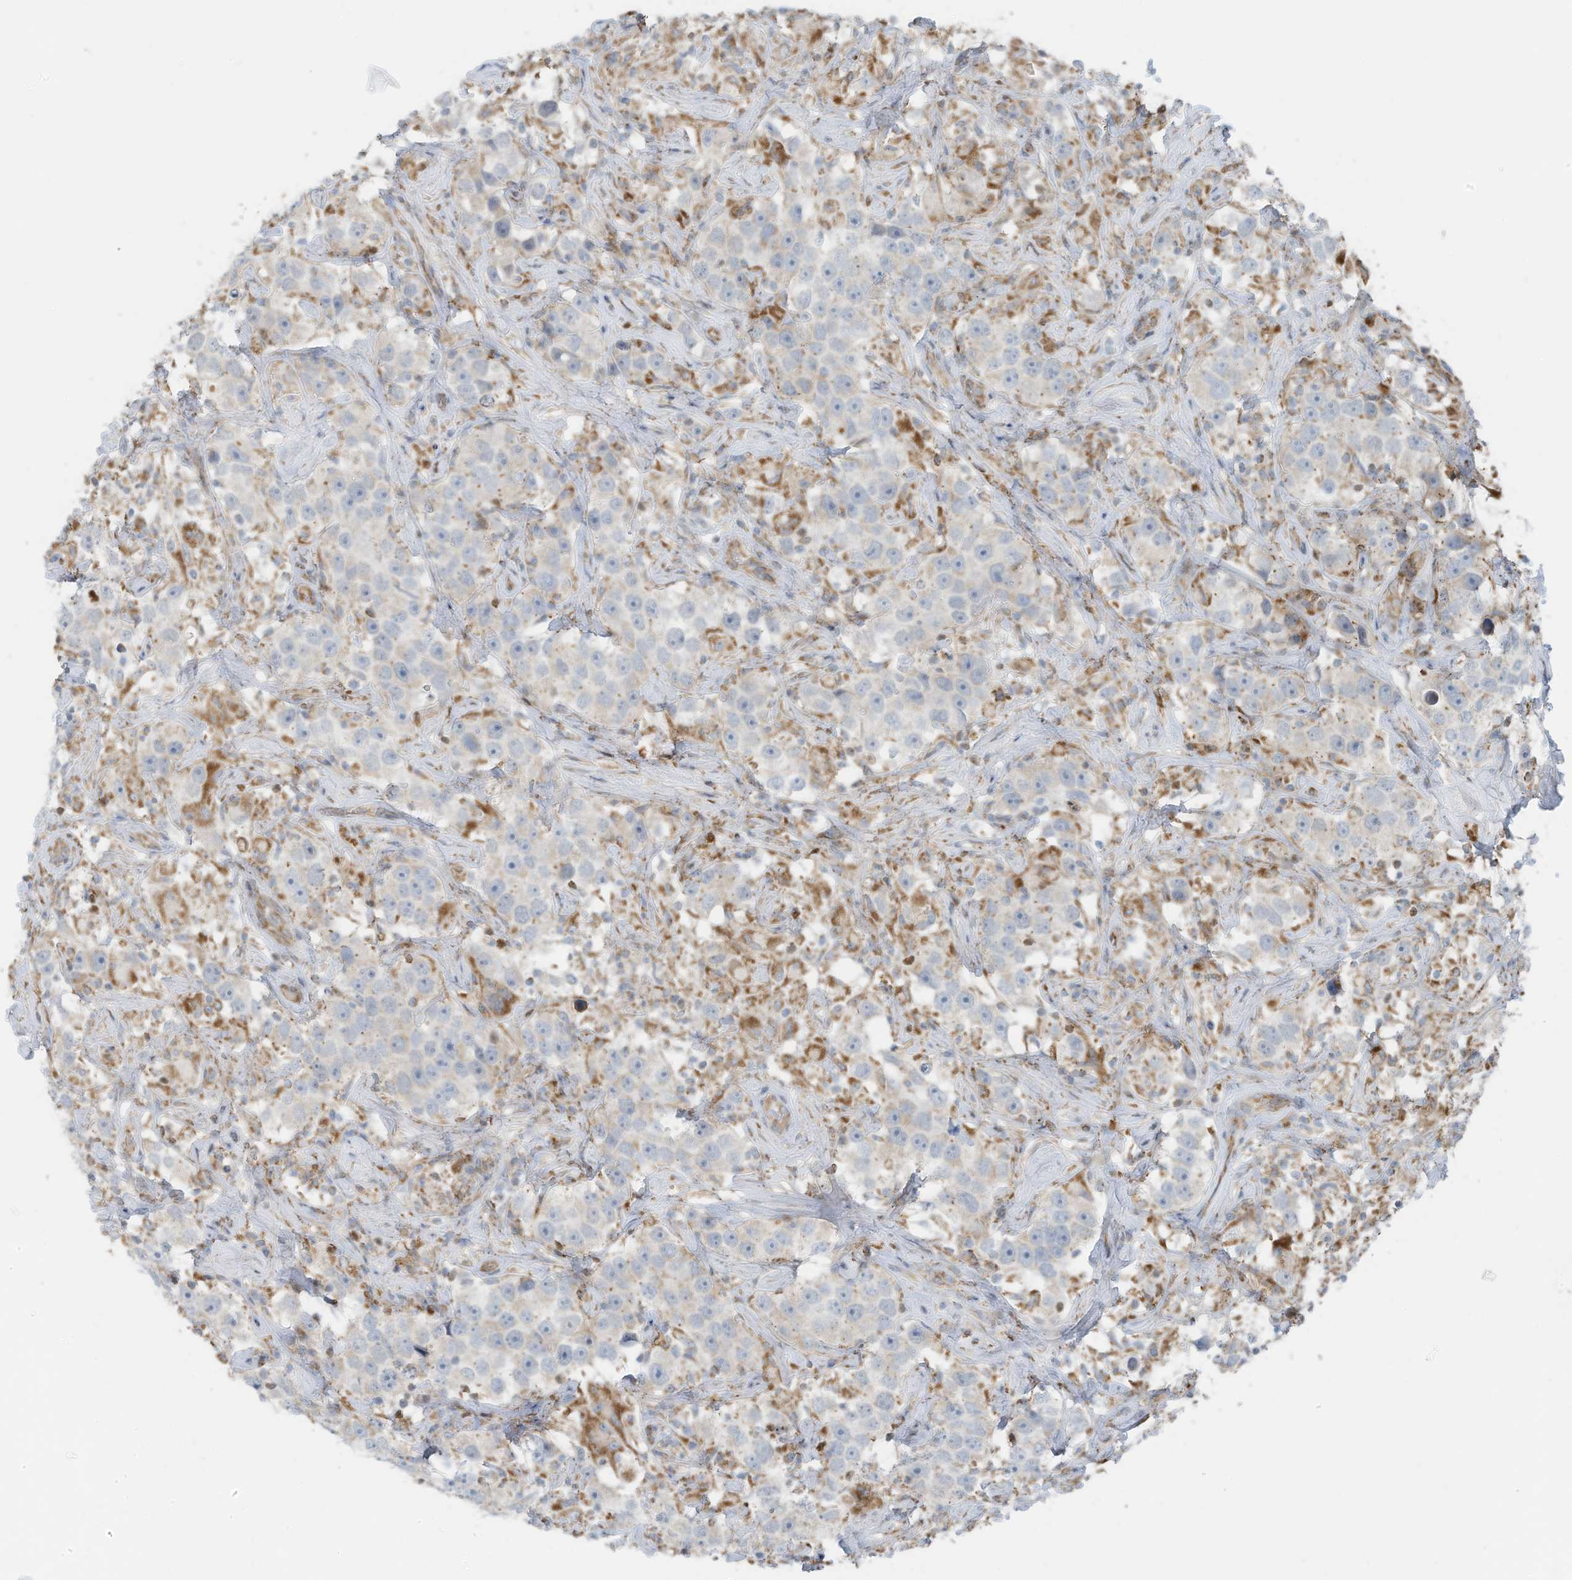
{"staining": {"intensity": "negative", "quantity": "none", "location": "none"}, "tissue": "testis cancer", "cell_type": "Tumor cells", "image_type": "cancer", "snomed": [{"axis": "morphology", "description": "Seminoma, NOS"}, {"axis": "topography", "description": "Testis"}], "caption": "Immunohistochemistry histopathology image of human testis cancer (seminoma) stained for a protein (brown), which demonstrates no staining in tumor cells.", "gene": "EOMES", "patient": {"sex": "male", "age": 49}}